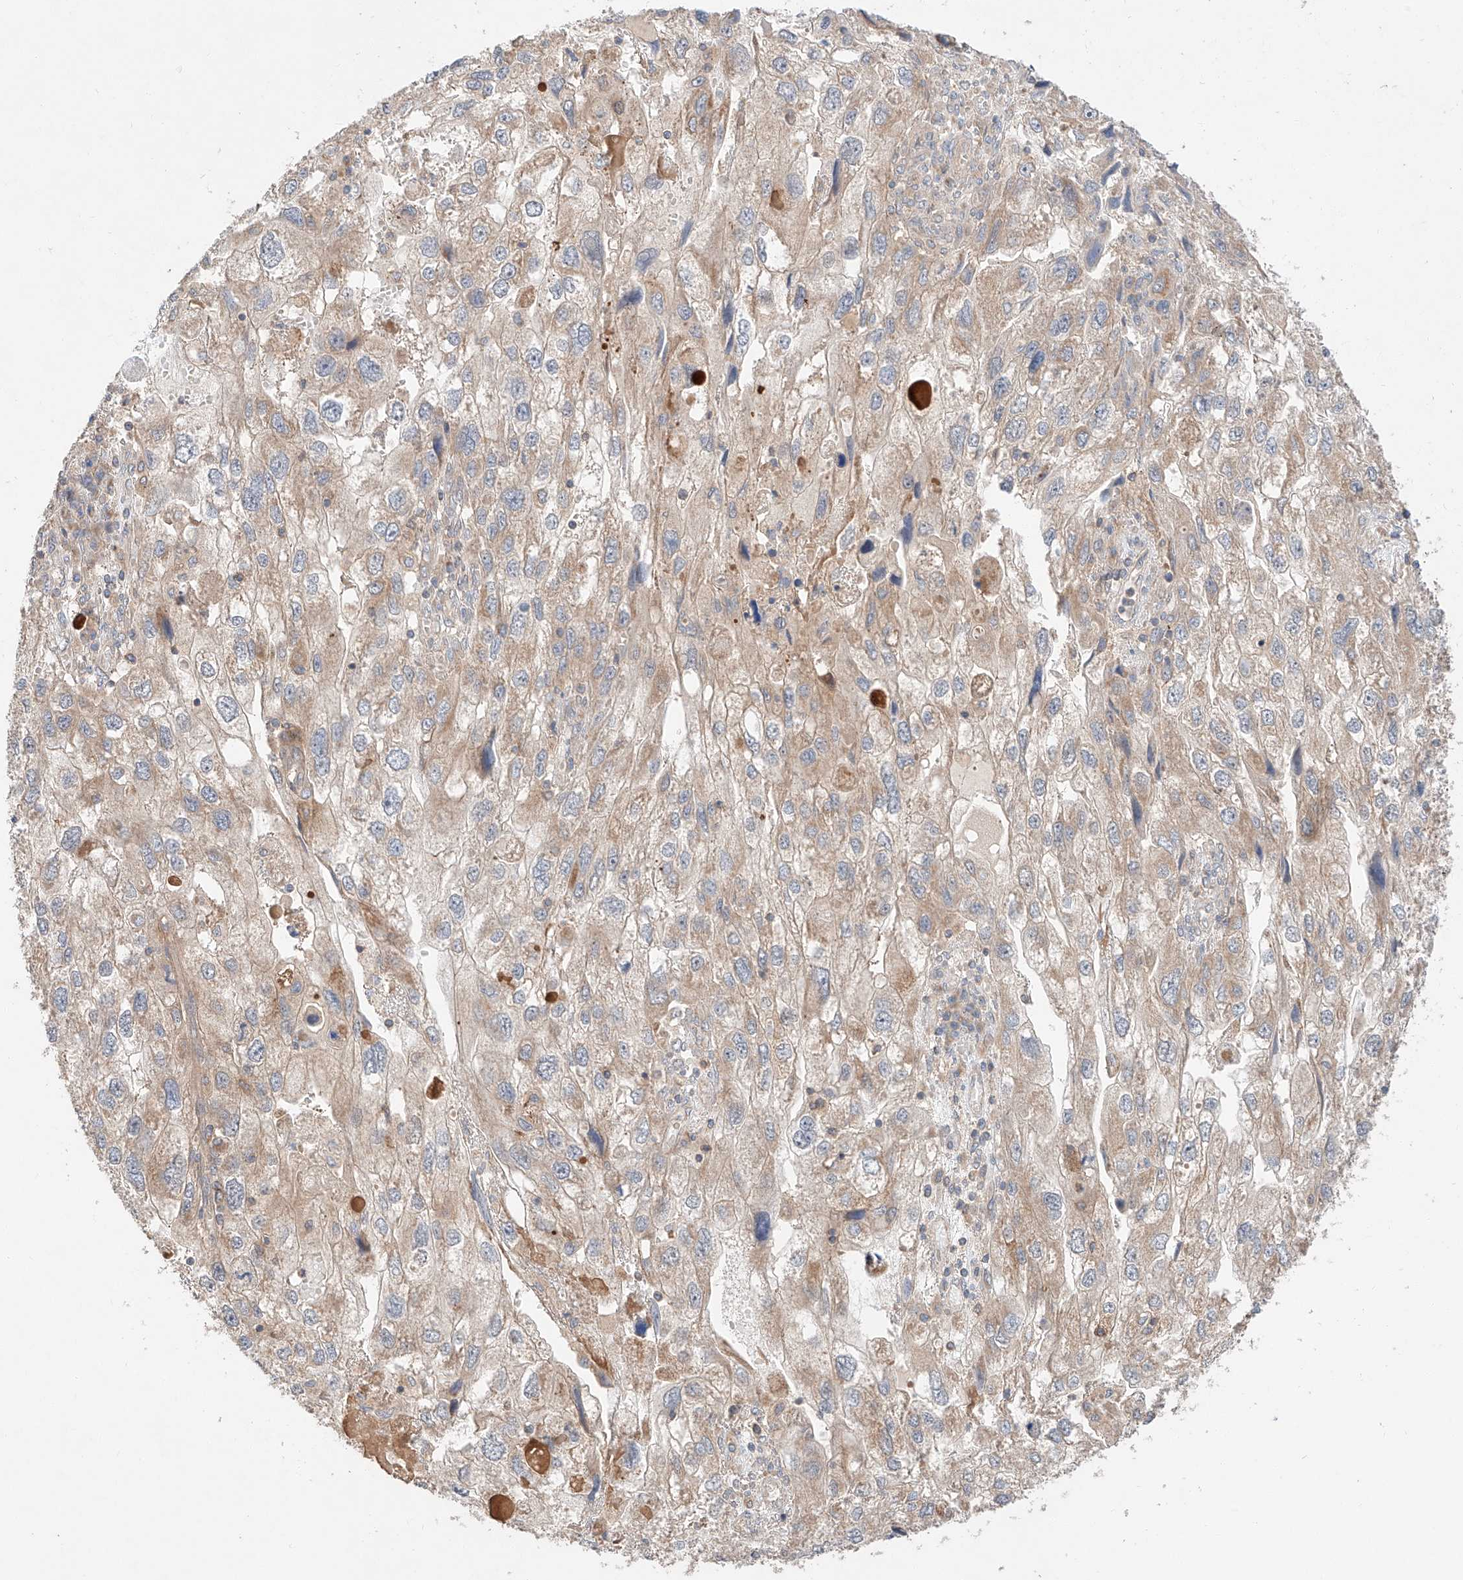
{"staining": {"intensity": "weak", "quantity": ">75%", "location": "cytoplasmic/membranous"}, "tissue": "endometrial cancer", "cell_type": "Tumor cells", "image_type": "cancer", "snomed": [{"axis": "morphology", "description": "Adenocarcinoma, NOS"}, {"axis": "topography", "description": "Endometrium"}], "caption": "Immunohistochemical staining of endometrial adenocarcinoma shows low levels of weak cytoplasmic/membranous expression in approximately >75% of tumor cells. (DAB IHC, brown staining for protein, blue staining for nuclei).", "gene": "XPNPEP1", "patient": {"sex": "female", "age": 49}}